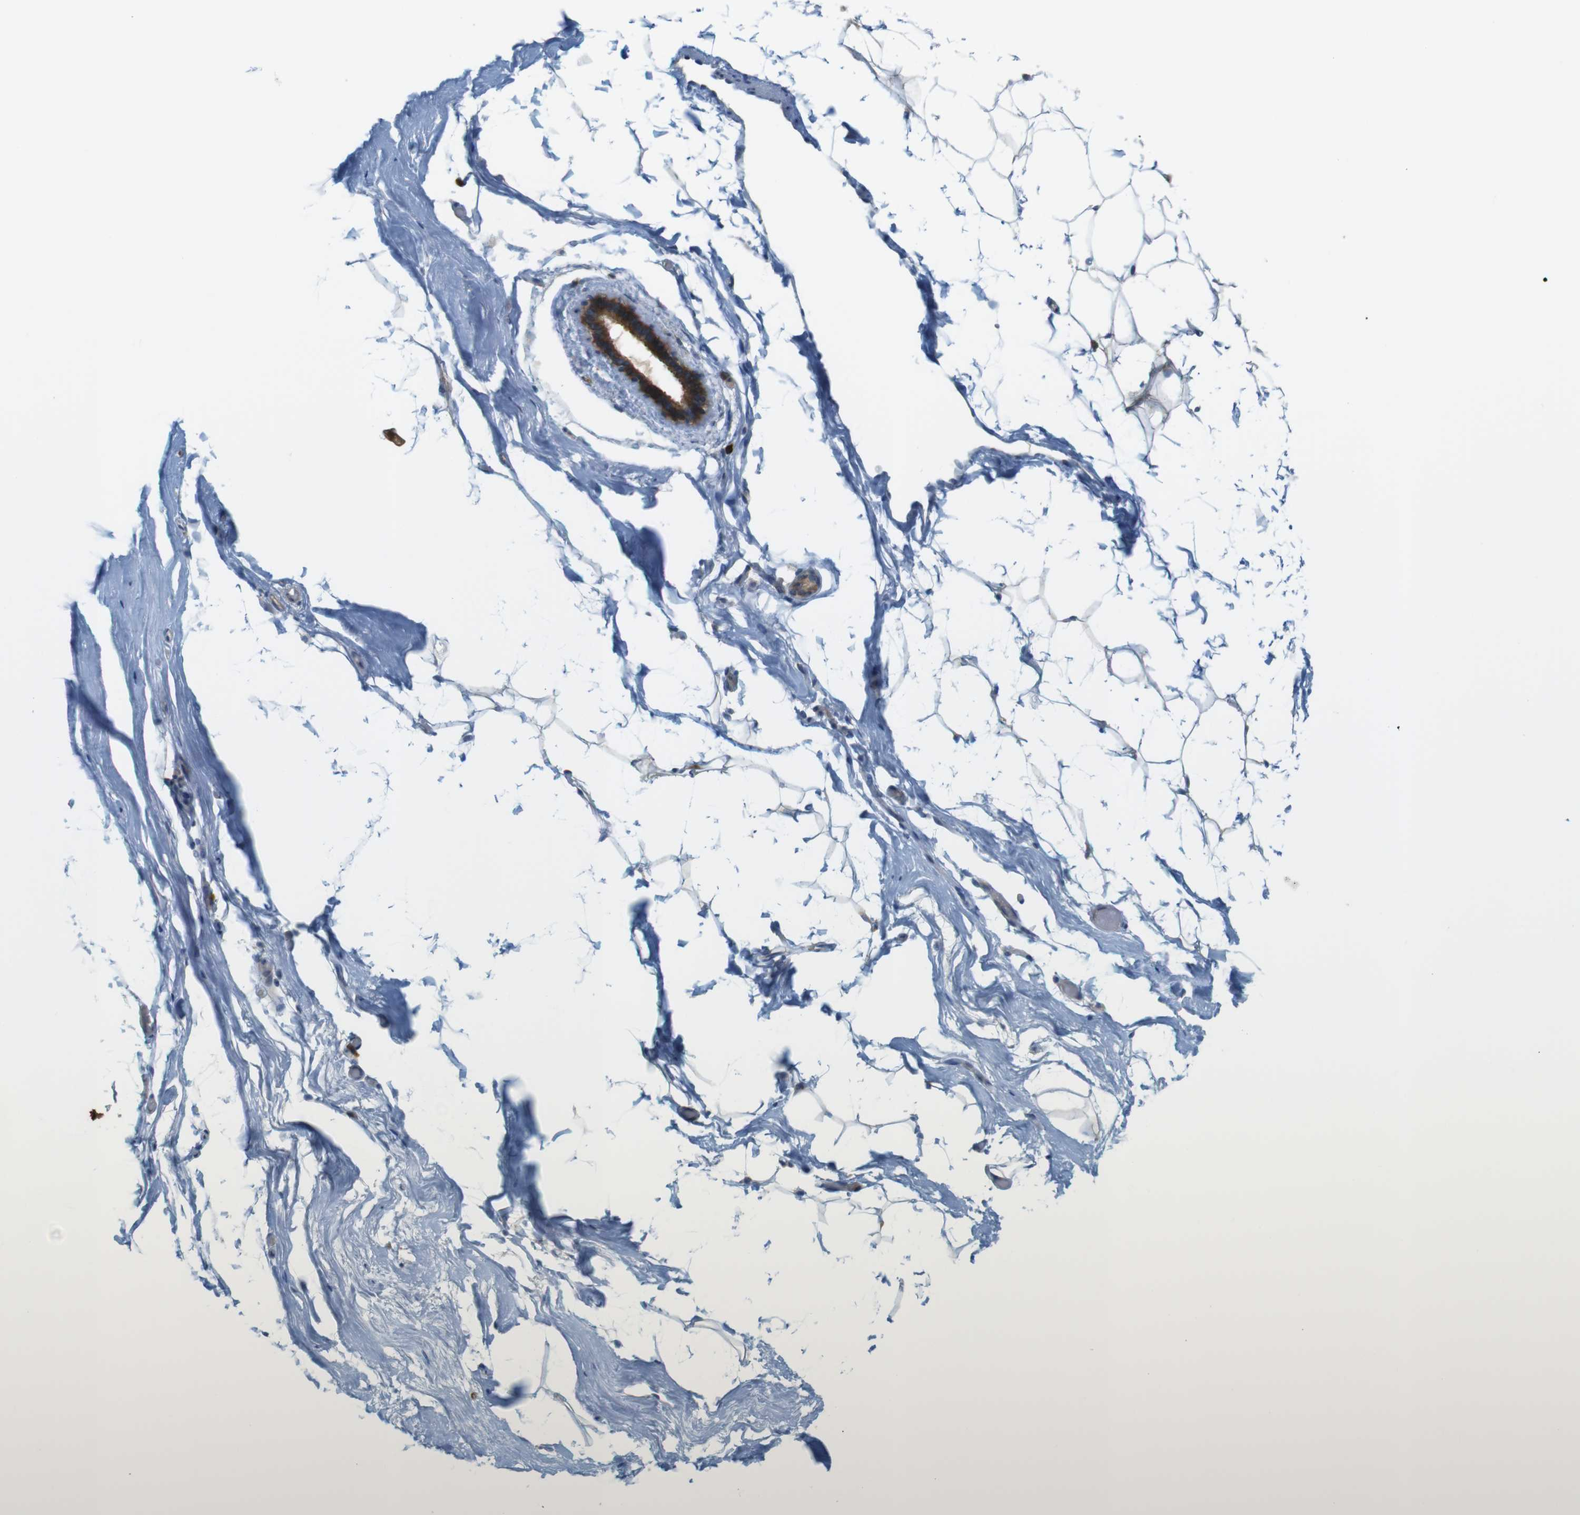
{"staining": {"intensity": "negative", "quantity": "none", "location": "none"}, "tissue": "adipose tissue", "cell_type": "Adipocytes", "image_type": "normal", "snomed": [{"axis": "morphology", "description": "Normal tissue, NOS"}, {"axis": "topography", "description": "Breast"}, {"axis": "topography", "description": "Soft tissue"}], "caption": "Human adipose tissue stained for a protein using immunohistochemistry displays no expression in adipocytes.", "gene": "GJC3", "patient": {"sex": "female", "age": 75}}